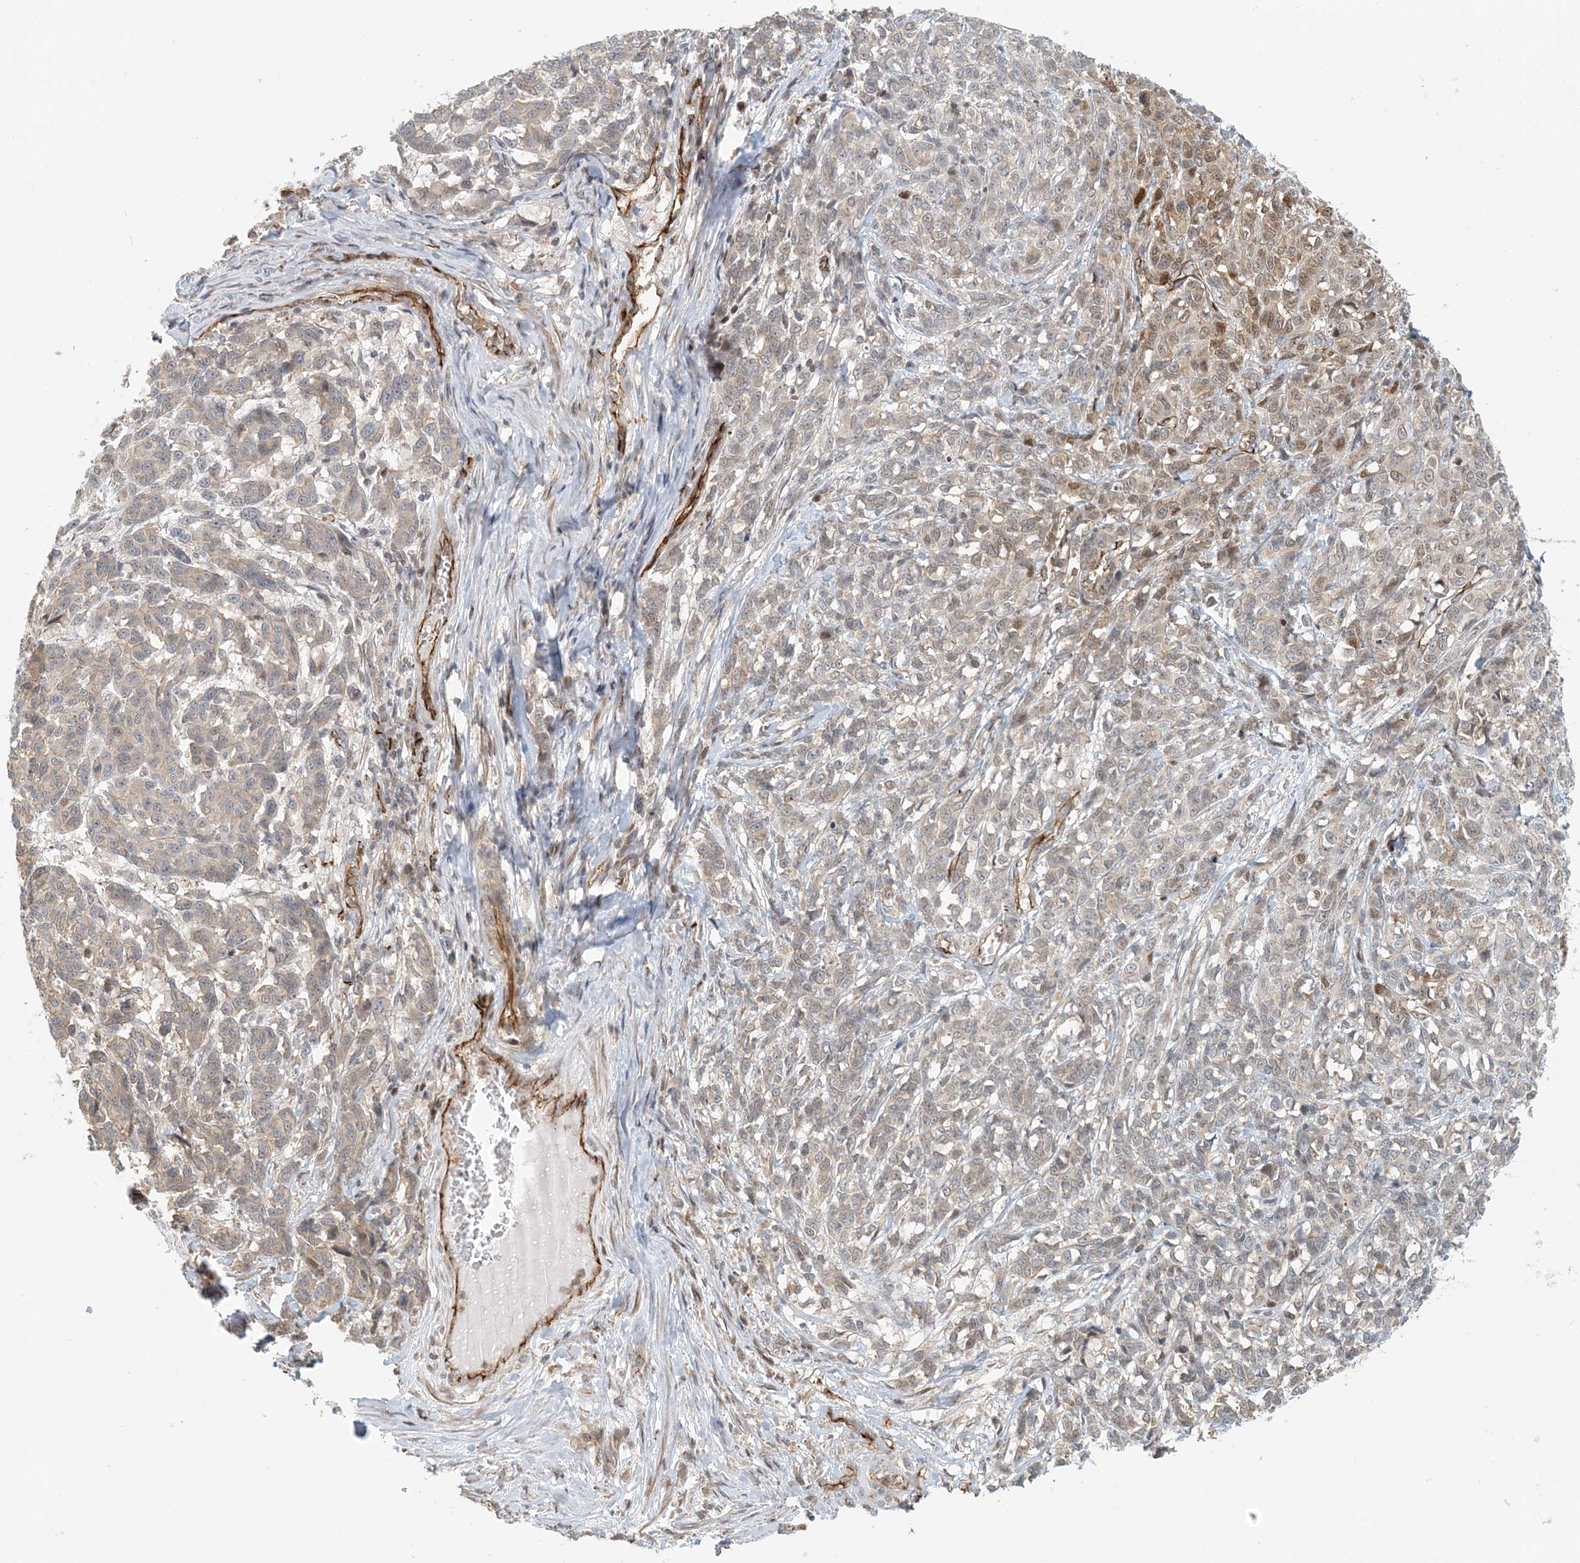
{"staining": {"intensity": "weak", "quantity": "<25%", "location": "nuclear"}, "tissue": "melanoma", "cell_type": "Tumor cells", "image_type": "cancer", "snomed": [{"axis": "morphology", "description": "Malignant melanoma, NOS"}, {"axis": "topography", "description": "Skin"}], "caption": "Immunohistochemical staining of malignant melanoma demonstrates no significant positivity in tumor cells.", "gene": "MAPKBP1", "patient": {"sex": "male", "age": 49}}